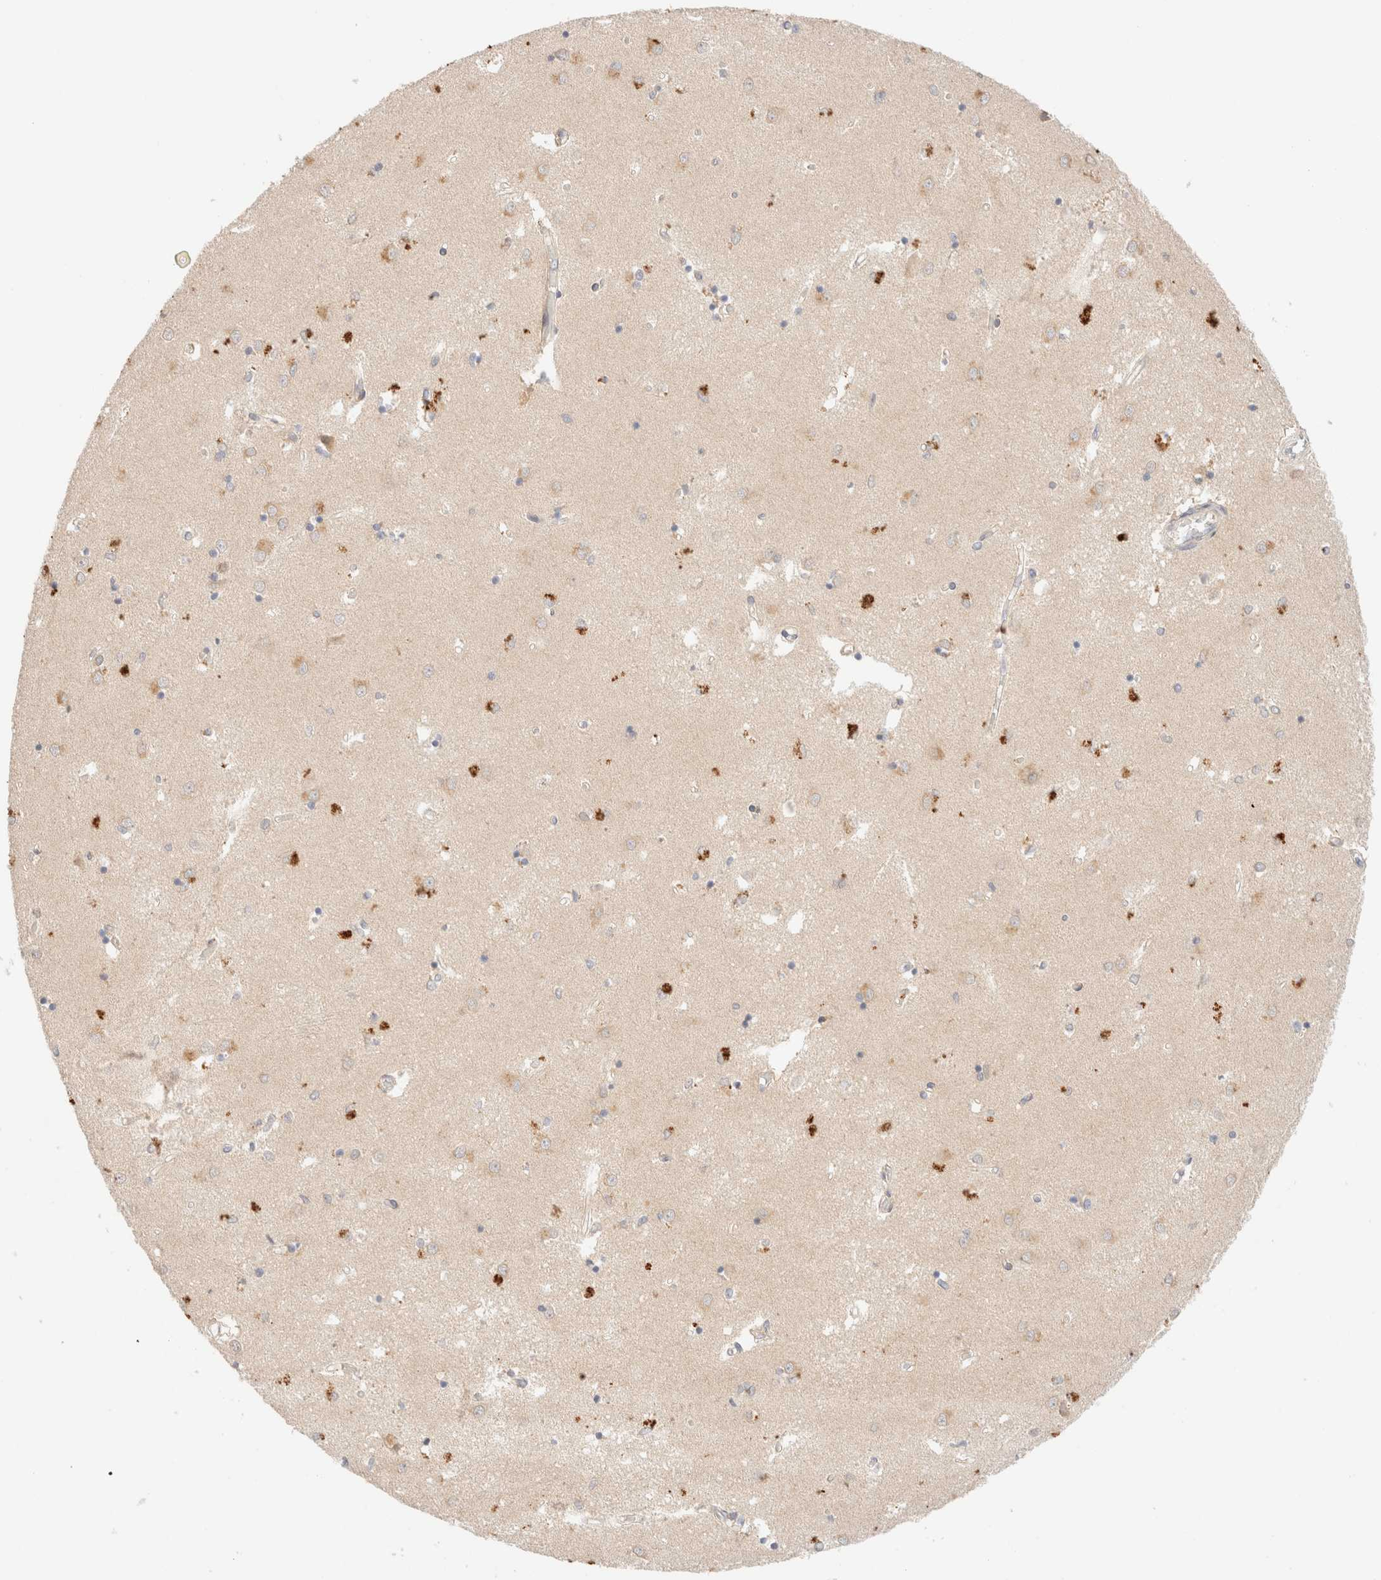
{"staining": {"intensity": "strong", "quantity": "<25%", "location": "cytoplasmic/membranous"}, "tissue": "caudate", "cell_type": "Glial cells", "image_type": "normal", "snomed": [{"axis": "morphology", "description": "Normal tissue, NOS"}, {"axis": "topography", "description": "Lateral ventricle wall"}], "caption": "Glial cells display medium levels of strong cytoplasmic/membranous staining in about <25% of cells in unremarkable caudate. (Brightfield microscopy of DAB IHC at high magnification).", "gene": "SARM1", "patient": {"sex": "male", "age": 45}}